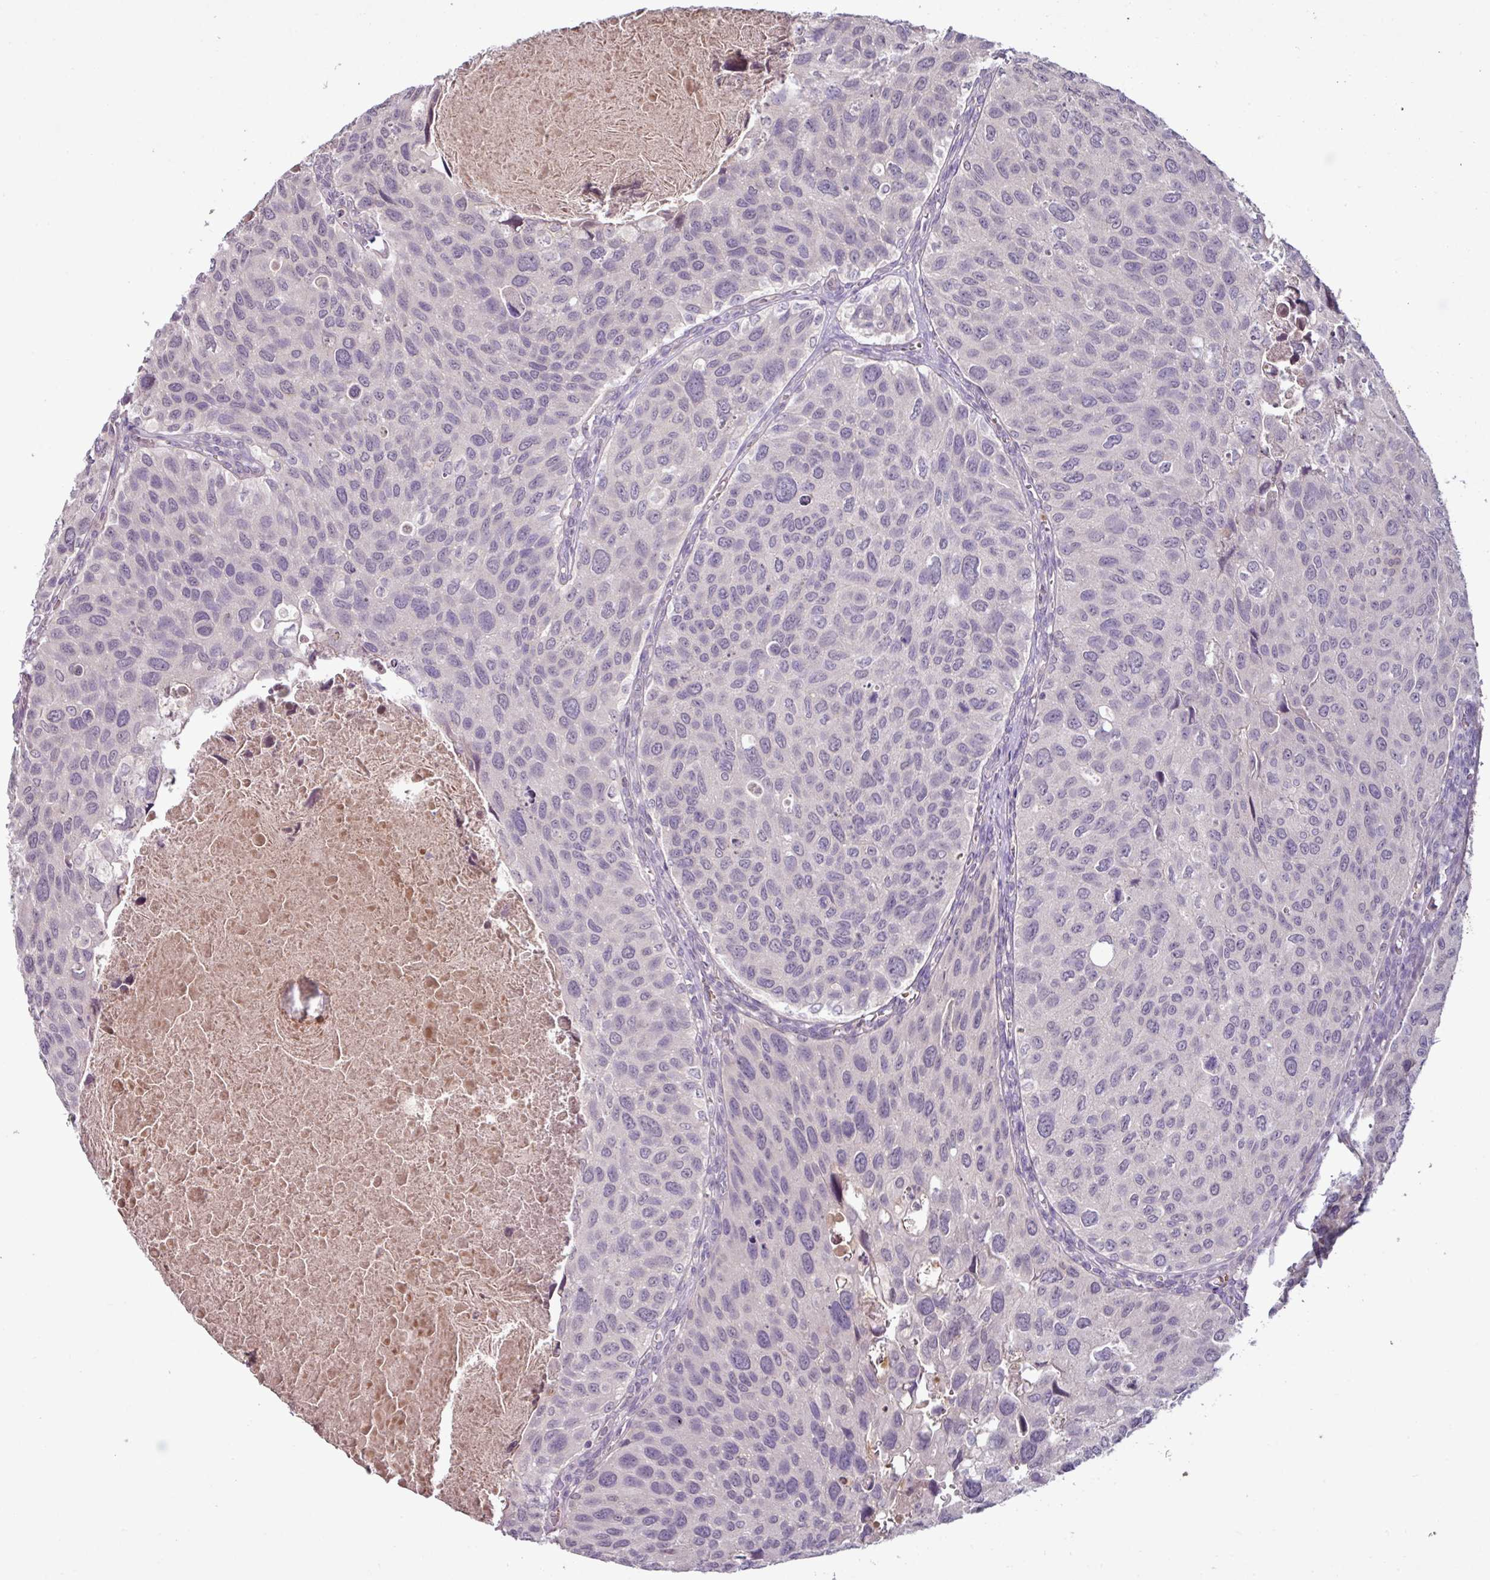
{"staining": {"intensity": "negative", "quantity": "none", "location": "none"}, "tissue": "urothelial cancer", "cell_type": "Tumor cells", "image_type": "cancer", "snomed": [{"axis": "morphology", "description": "Urothelial carcinoma, NOS"}, {"axis": "topography", "description": "Urinary bladder"}], "caption": "There is no significant positivity in tumor cells of urothelial cancer.", "gene": "SLC5A10", "patient": {"sex": "male", "age": 80}}